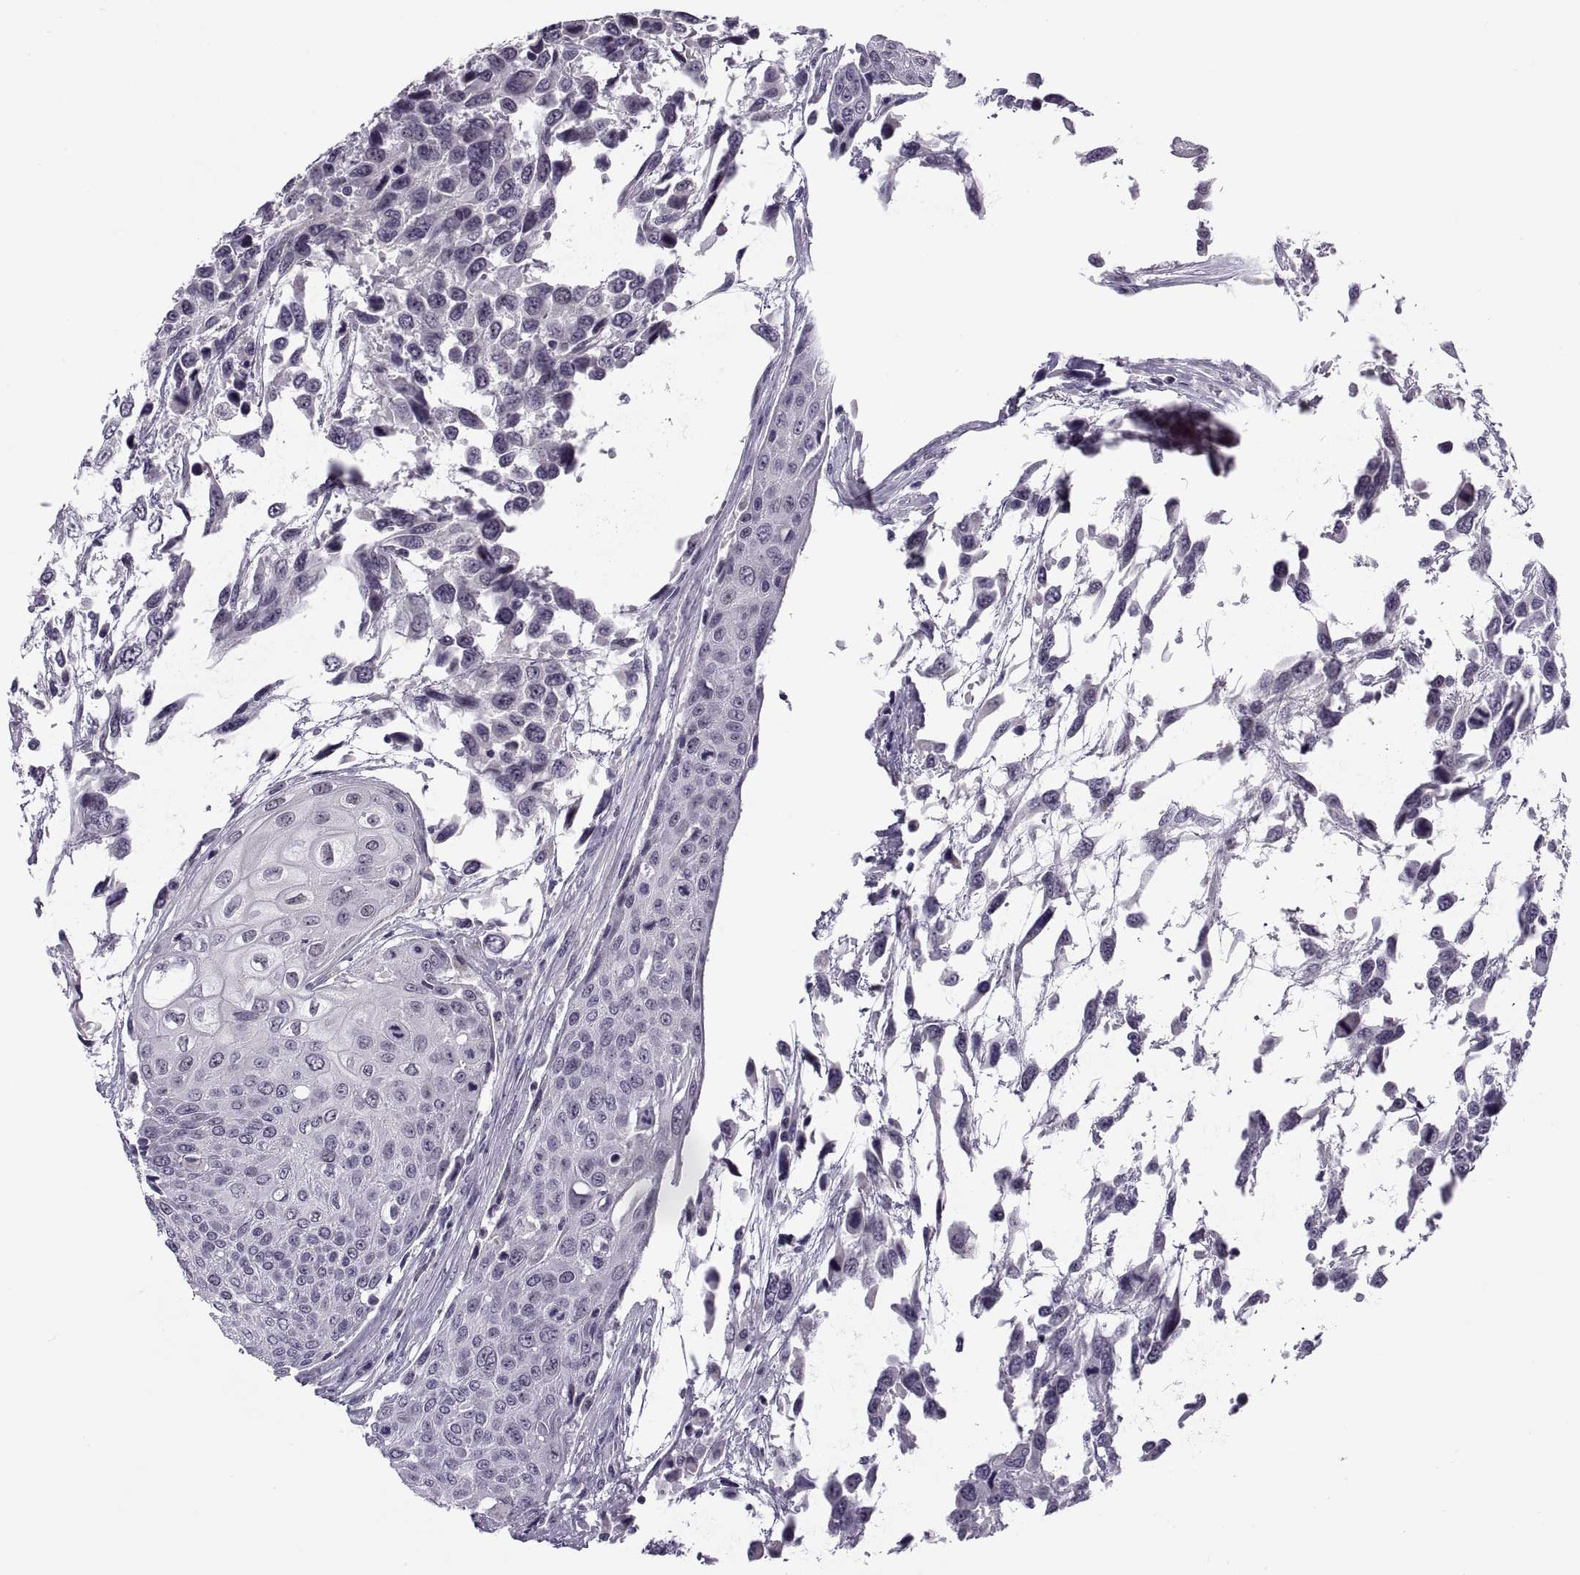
{"staining": {"intensity": "negative", "quantity": "none", "location": "none"}, "tissue": "urothelial cancer", "cell_type": "Tumor cells", "image_type": "cancer", "snomed": [{"axis": "morphology", "description": "Urothelial carcinoma, High grade"}, {"axis": "topography", "description": "Urinary bladder"}], "caption": "The immunohistochemistry photomicrograph has no significant expression in tumor cells of urothelial cancer tissue.", "gene": "MAGEB1", "patient": {"sex": "female", "age": 70}}